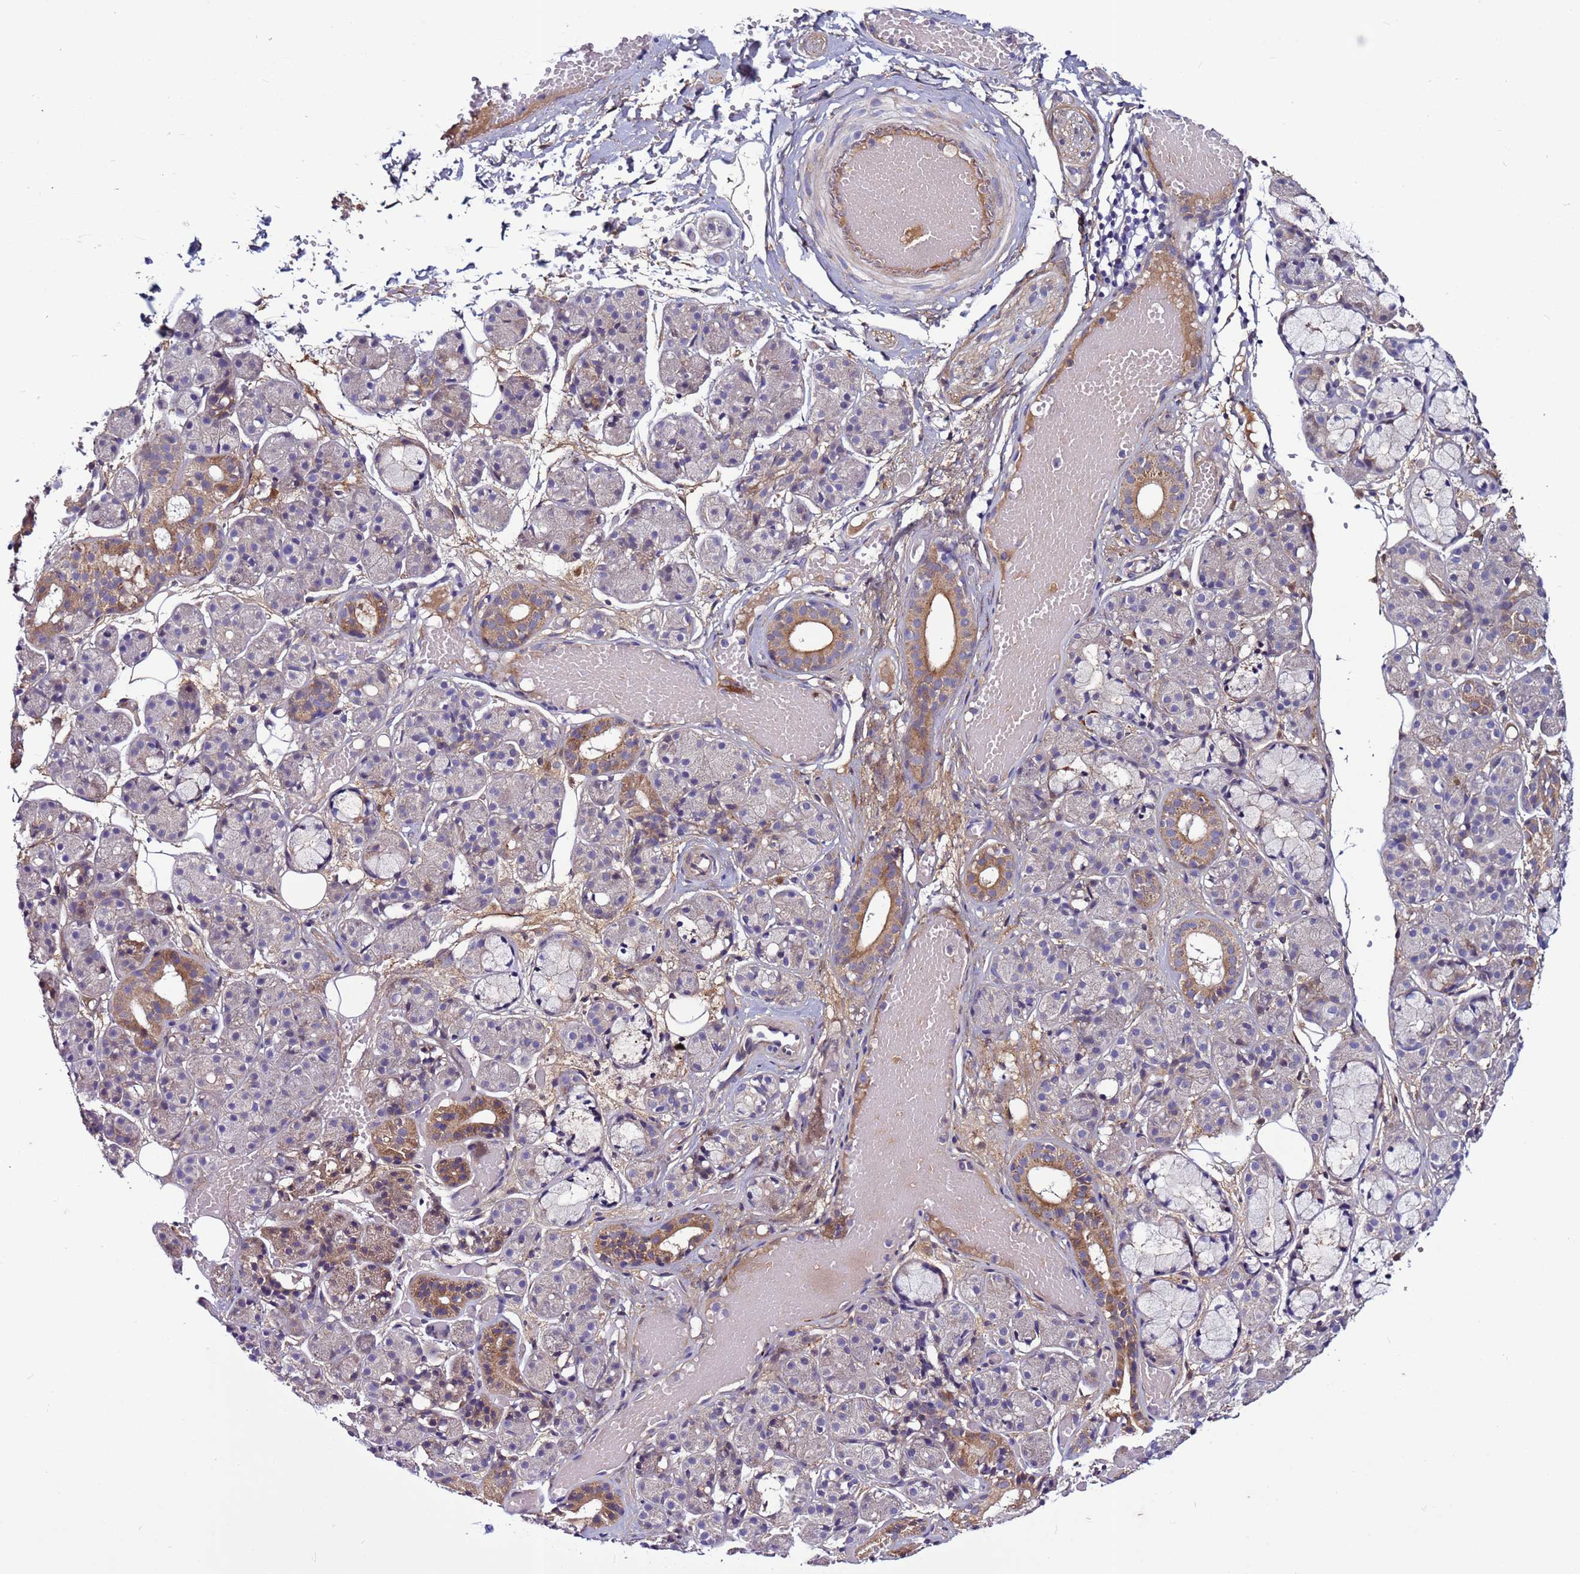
{"staining": {"intensity": "moderate", "quantity": "<25%", "location": "cytoplasmic/membranous"}, "tissue": "salivary gland", "cell_type": "Glandular cells", "image_type": "normal", "snomed": [{"axis": "morphology", "description": "Normal tissue, NOS"}, {"axis": "topography", "description": "Salivary gland"}], "caption": "Salivary gland stained with IHC exhibits moderate cytoplasmic/membranous staining in about <25% of glandular cells. Immunohistochemistry (ihc) stains the protein in brown and the nuclei are stained blue.", "gene": "C8G", "patient": {"sex": "male", "age": 63}}